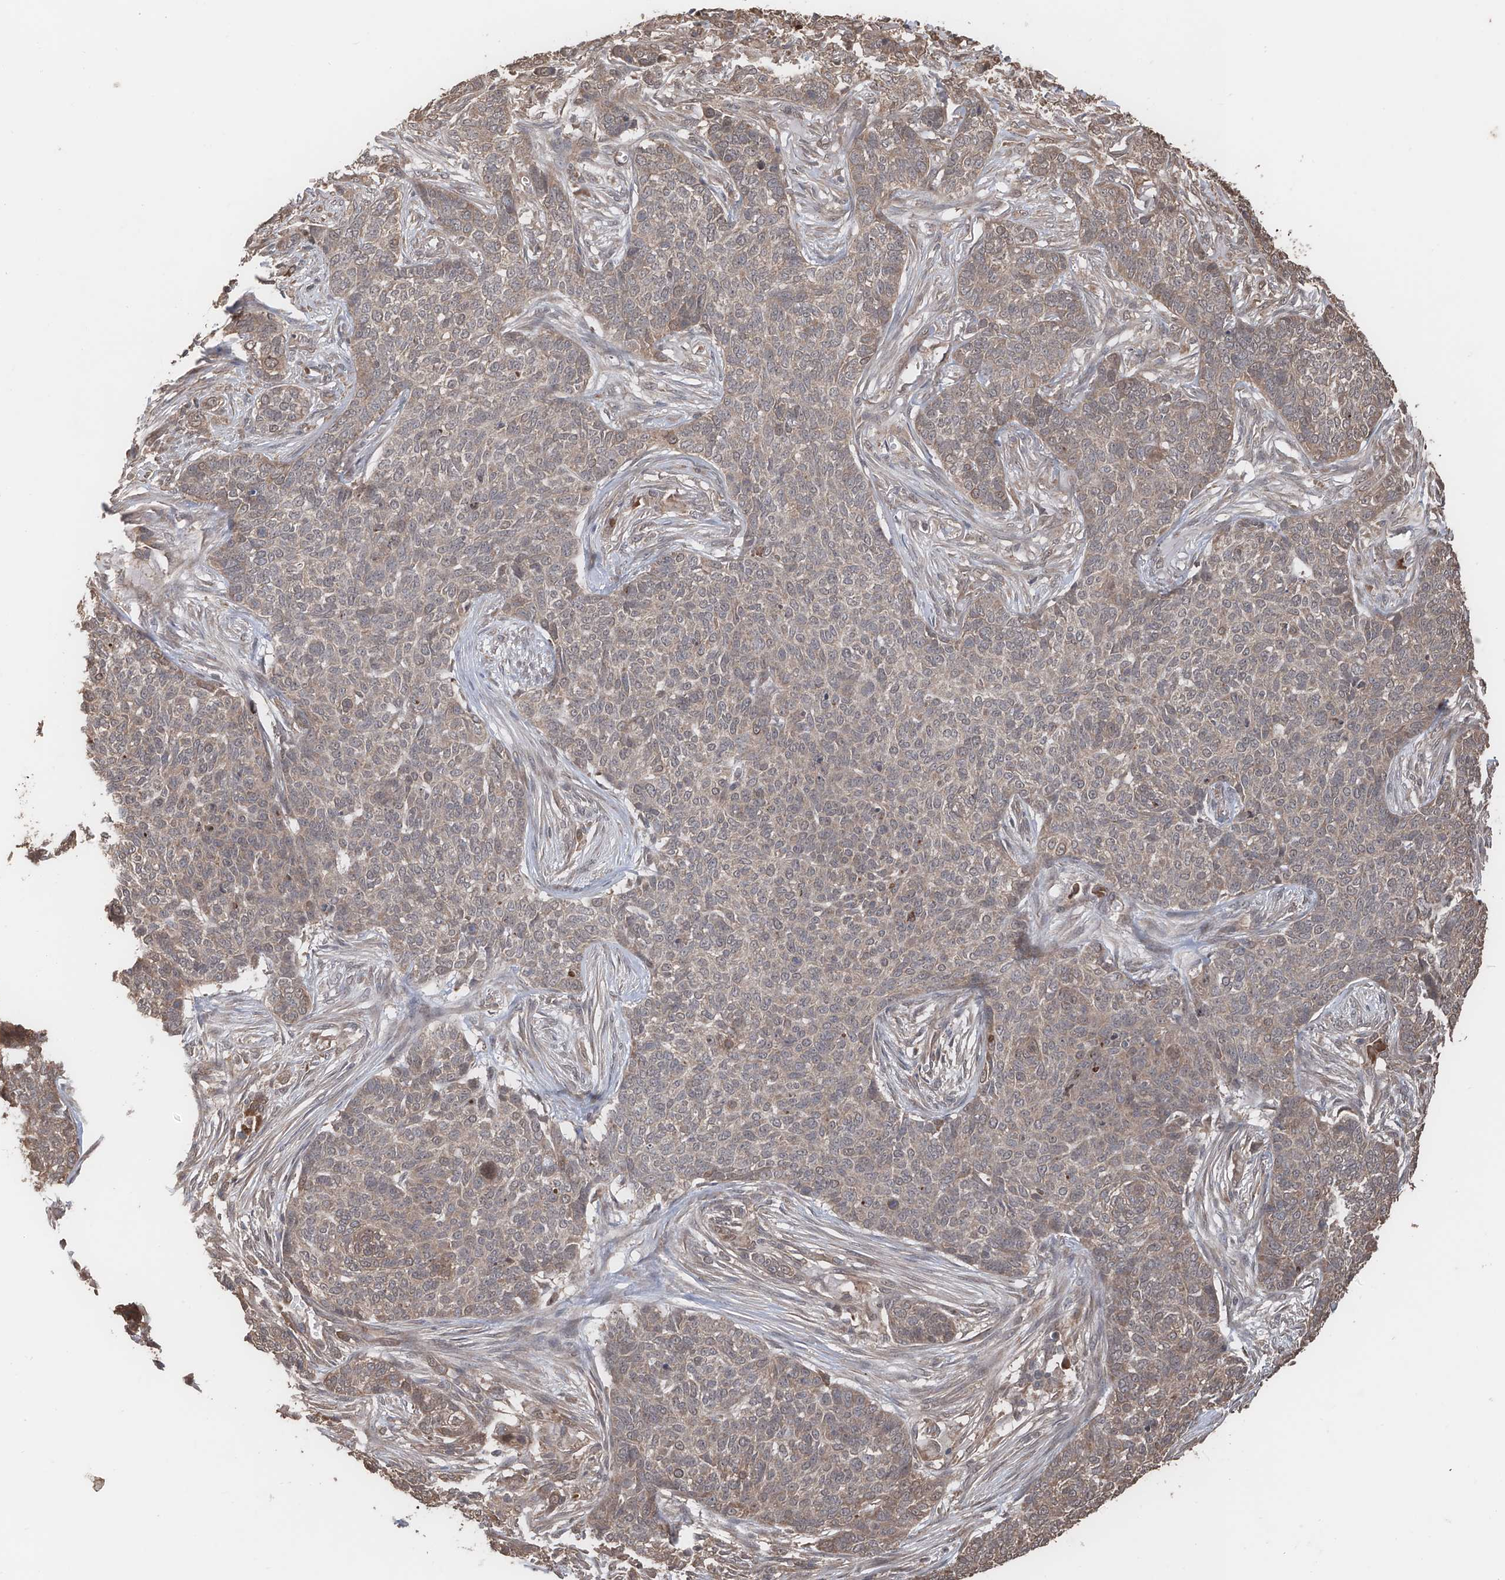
{"staining": {"intensity": "weak", "quantity": "25%-75%", "location": "cytoplasmic/membranous"}, "tissue": "skin cancer", "cell_type": "Tumor cells", "image_type": "cancer", "snomed": [{"axis": "morphology", "description": "Basal cell carcinoma"}, {"axis": "topography", "description": "Skin"}], "caption": "Skin cancer (basal cell carcinoma) stained with IHC exhibits weak cytoplasmic/membranous staining in approximately 25%-75% of tumor cells.", "gene": "FAM135A", "patient": {"sex": "male", "age": 85}}